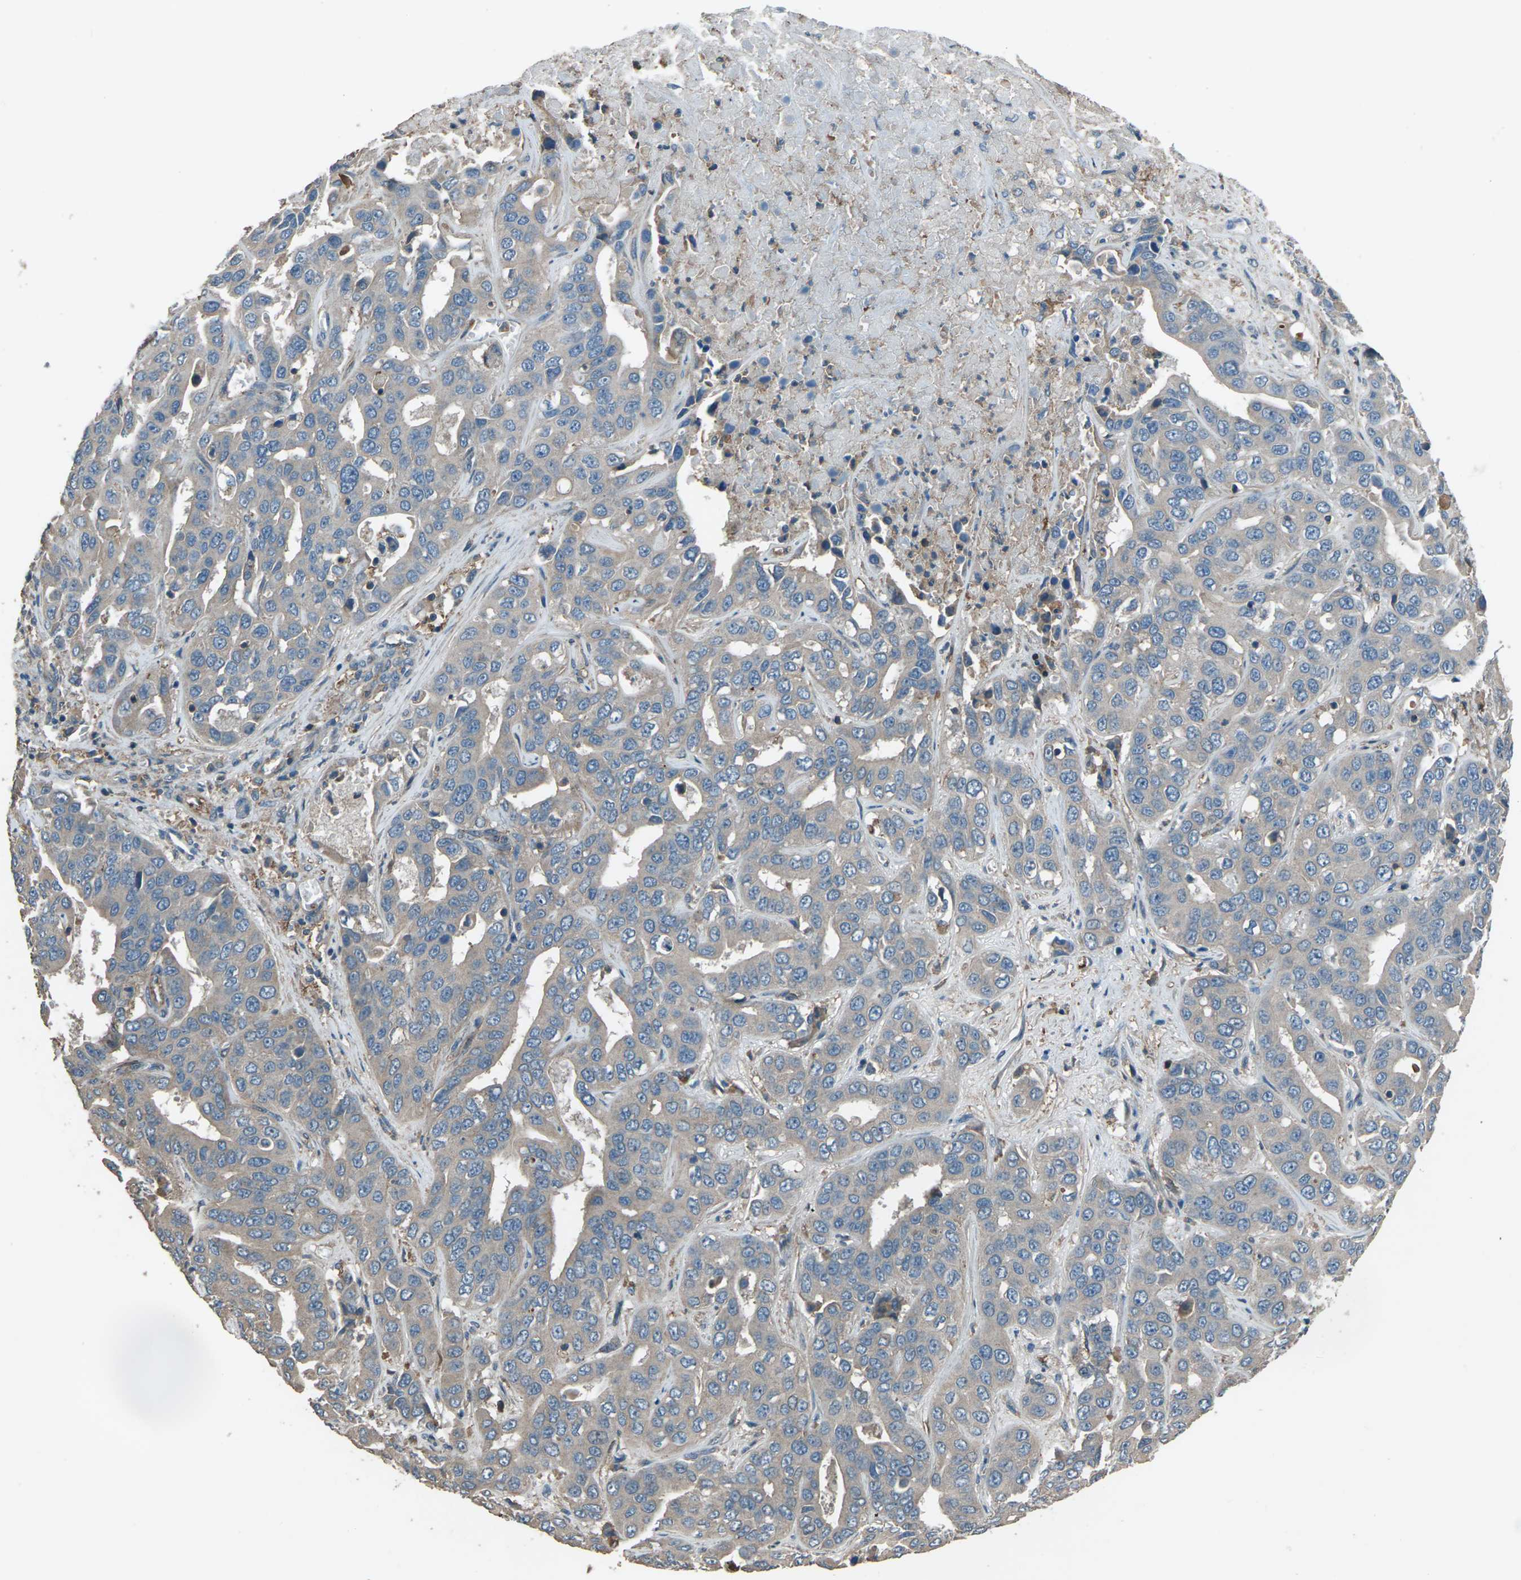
{"staining": {"intensity": "weak", "quantity": "25%-75%", "location": "cytoplasmic/membranous"}, "tissue": "liver cancer", "cell_type": "Tumor cells", "image_type": "cancer", "snomed": [{"axis": "morphology", "description": "Cholangiocarcinoma"}, {"axis": "topography", "description": "Liver"}], "caption": "Immunohistochemistry (IHC) photomicrograph of neoplastic tissue: liver cancer (cholangiocarcinoma) stained using immunohistochemistry demonstrates low levels of weak protein expression localized specifically in the cytoplasmic/membranous of tumor cells, appearing as a cytoplasmic/membranous brown color.", "gene": "CMTM4", "patient": {"sex": "female", "age": 52}}